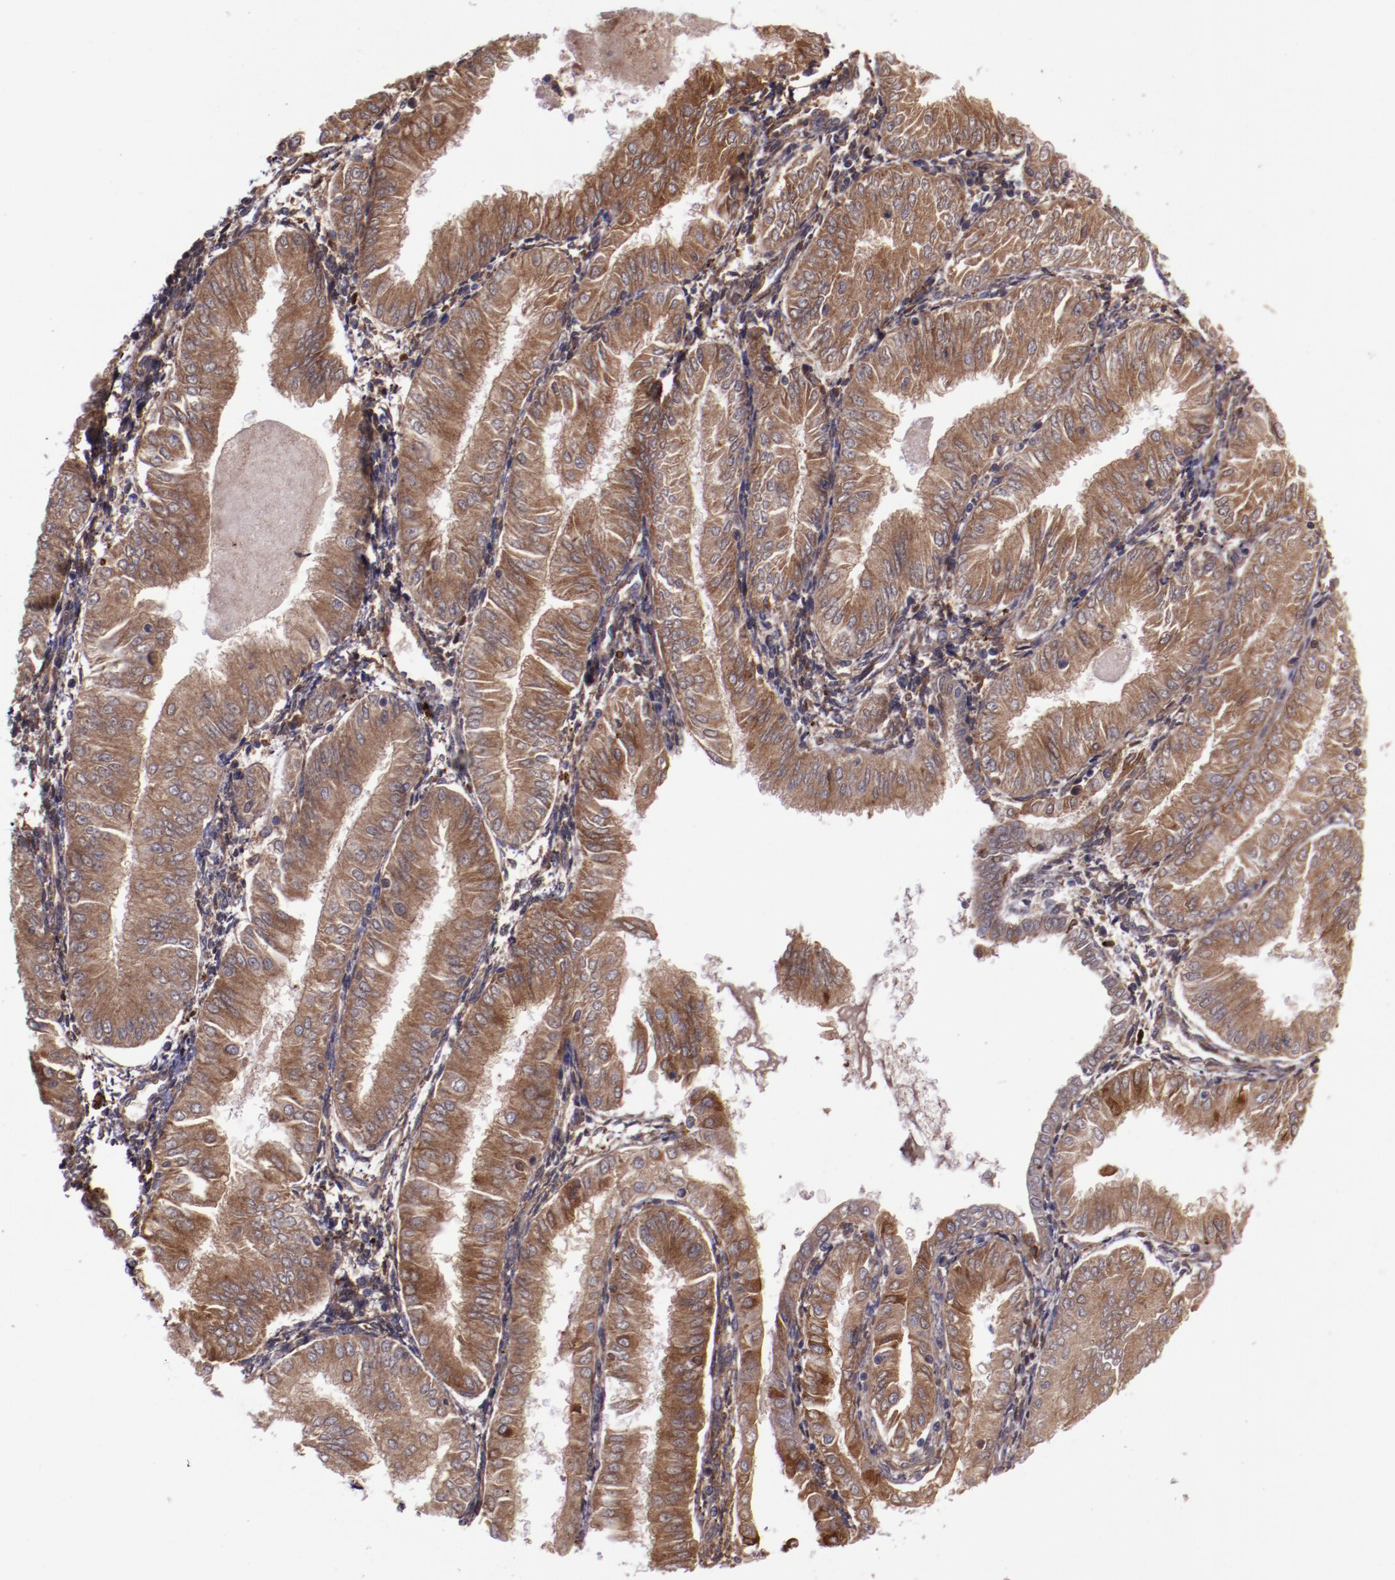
{"staining": {"intensity": "moderate", "quantity": ">75%", "location": "cytoplasmic/membranous"}, "tissue": "endometrial cancer", "cell_type": "Tumor cells", "image_type": "cancer", "snomed": [{"axis": "morphology", "description": "Adenocarcinoma, NOS"}, {"axis": "topography", "description": "Endometrium"}], "caption": "Immunohistochemical staining of adenocarcinoma (endometrial) displays medium levels of moderate cytoplasmic/membranous expression in approximately >75% of tumor cells.", "gene": "APOH", "patient": {"sex": "female", "age": 53}}